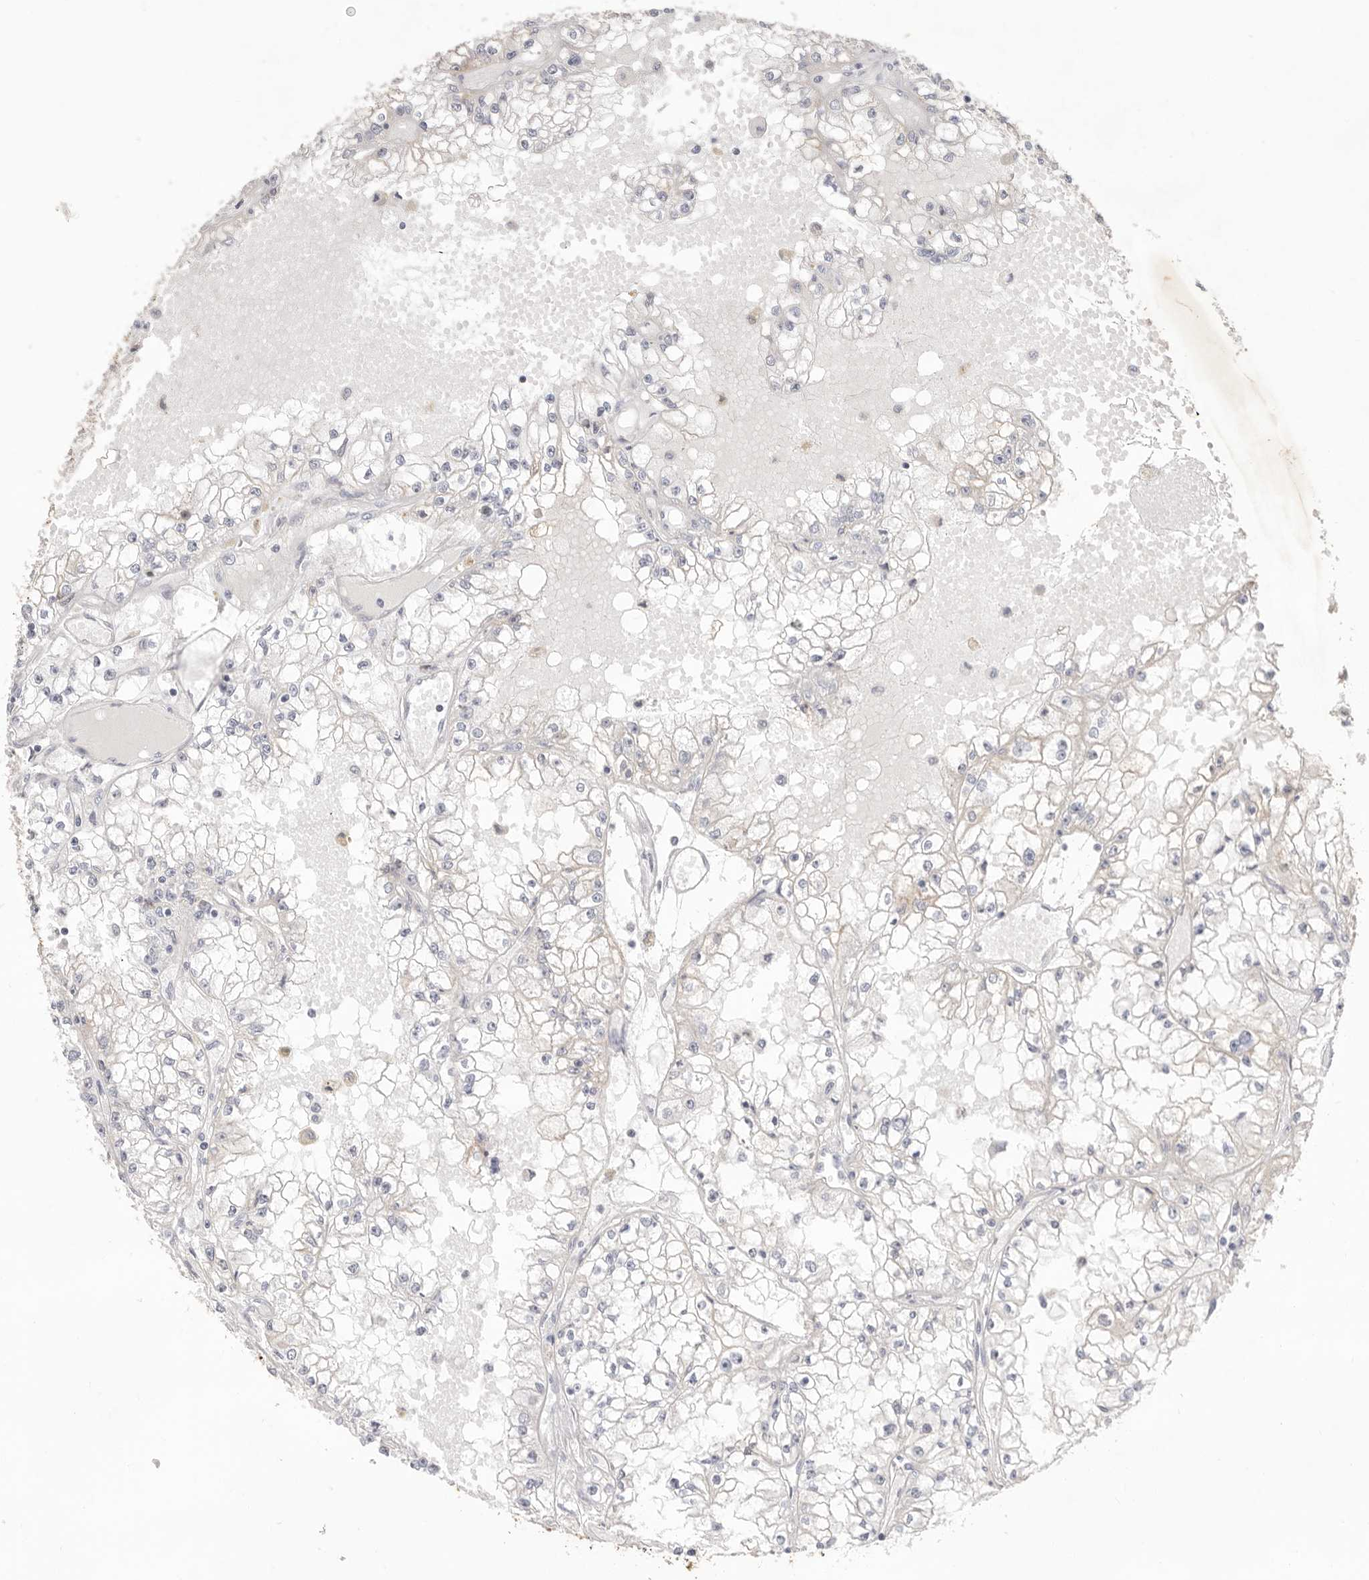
{"staining": {"intensity": "negative", "quantity": "none", "location": "none"}, "tissue": "renal cancer", "cell_type": "Tumor cells", "image_type": "cancer", "snomed": [{"axis": "morphology", "description": "Adenocarcinoma, NOS"}, {"axis": "topography", "description": "Kidney"}], "caption": "Tumor cells show no significant protein expression in renal cancer (adenocarcinoma).", "gene": "USH1C", "patient": {"sex": "male", "age": 56}}